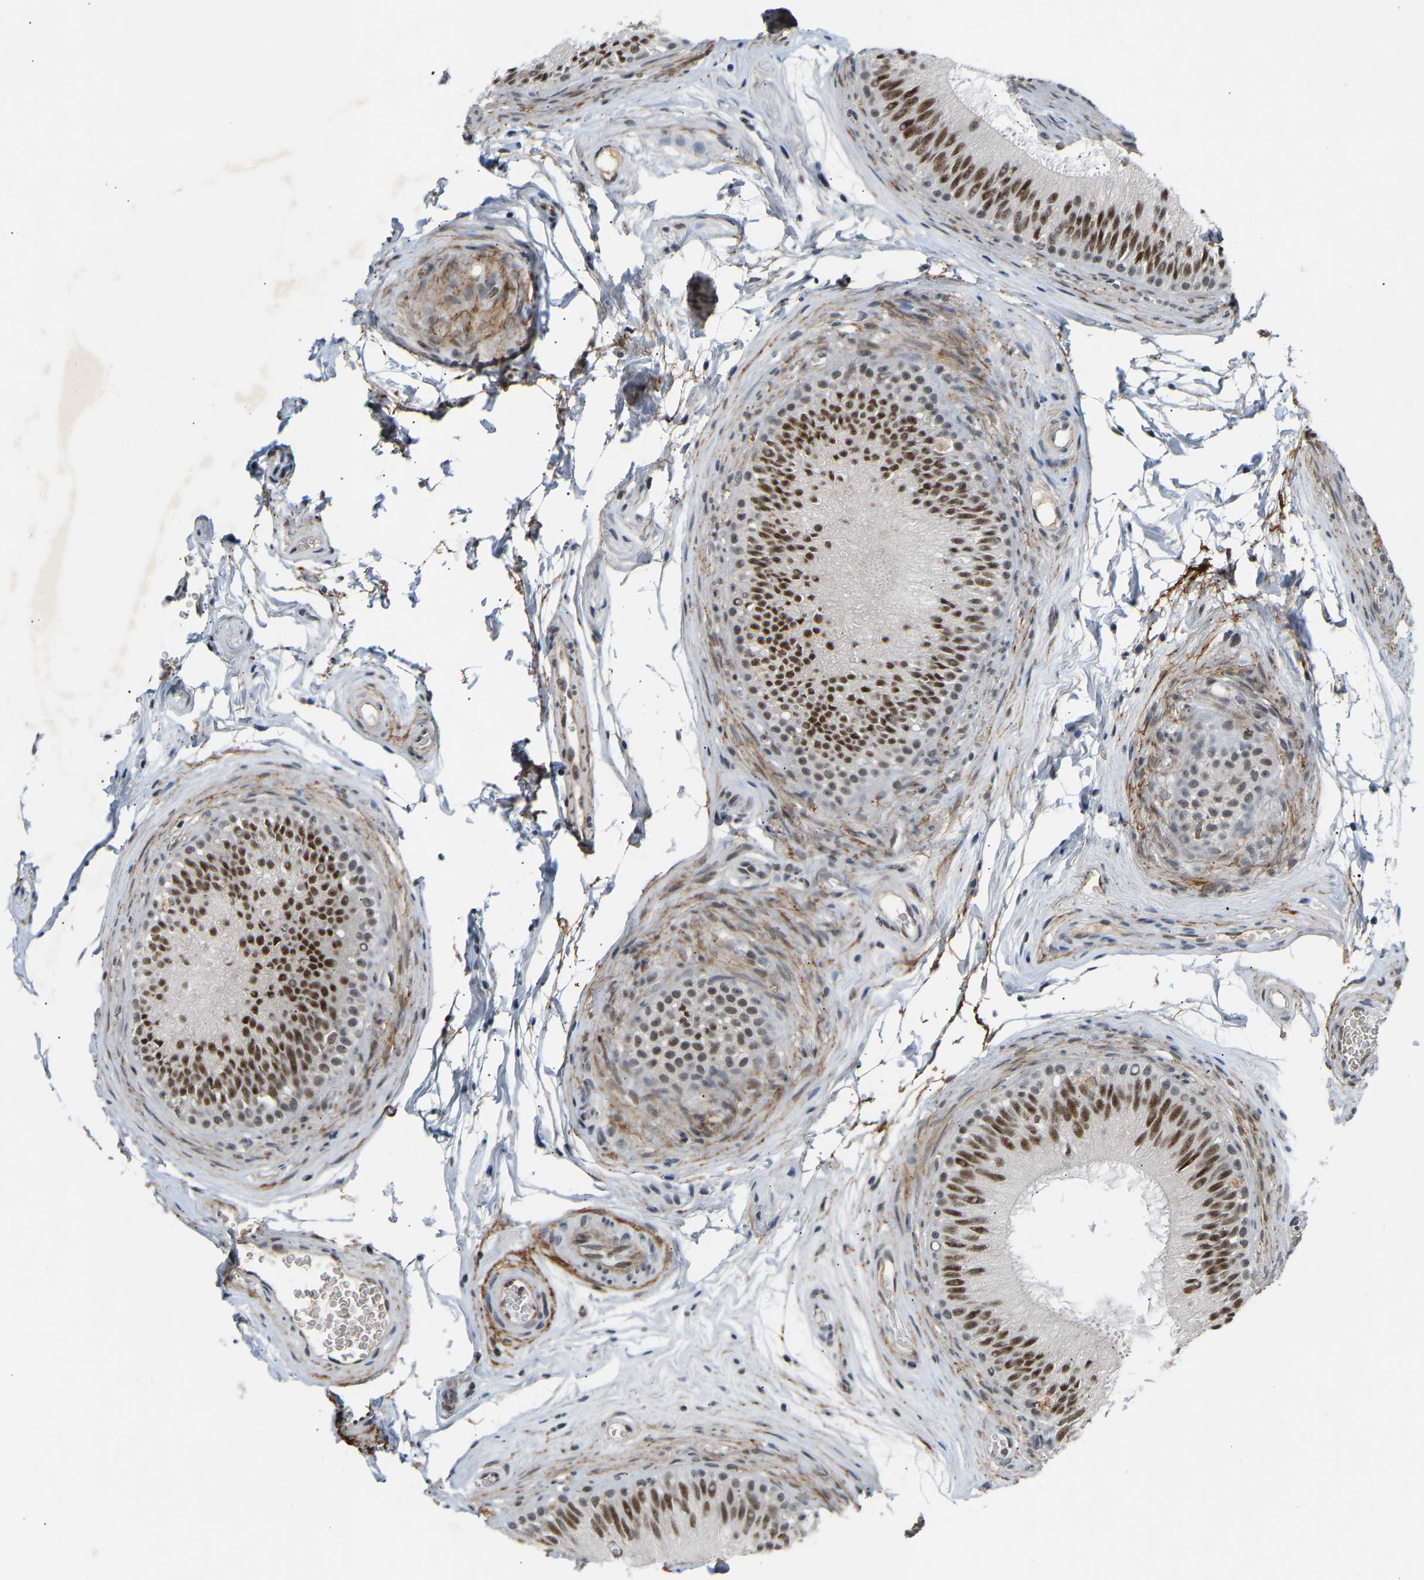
{"staining": {"intensity": "moderate", "quantity": ">75%", "location": "nuclear"}, "tissue": "epididymis", "cell_type": "Glandular cells", "image_type": "normal", "snomed": [{"axis": "morphology", "description": "Normal tissue, NOS"}, {"axis": "topography", "description": "Testis"}, {"axis": "topography", "description": "Epididymis"}], "caption": "Immunohistochemical staining of normal epididymis reveals moderate nuclear protein expression in approximately >75% of glandular cells.", "gene": "RBM15", "patient": {"sex": "male", "age": 36}}